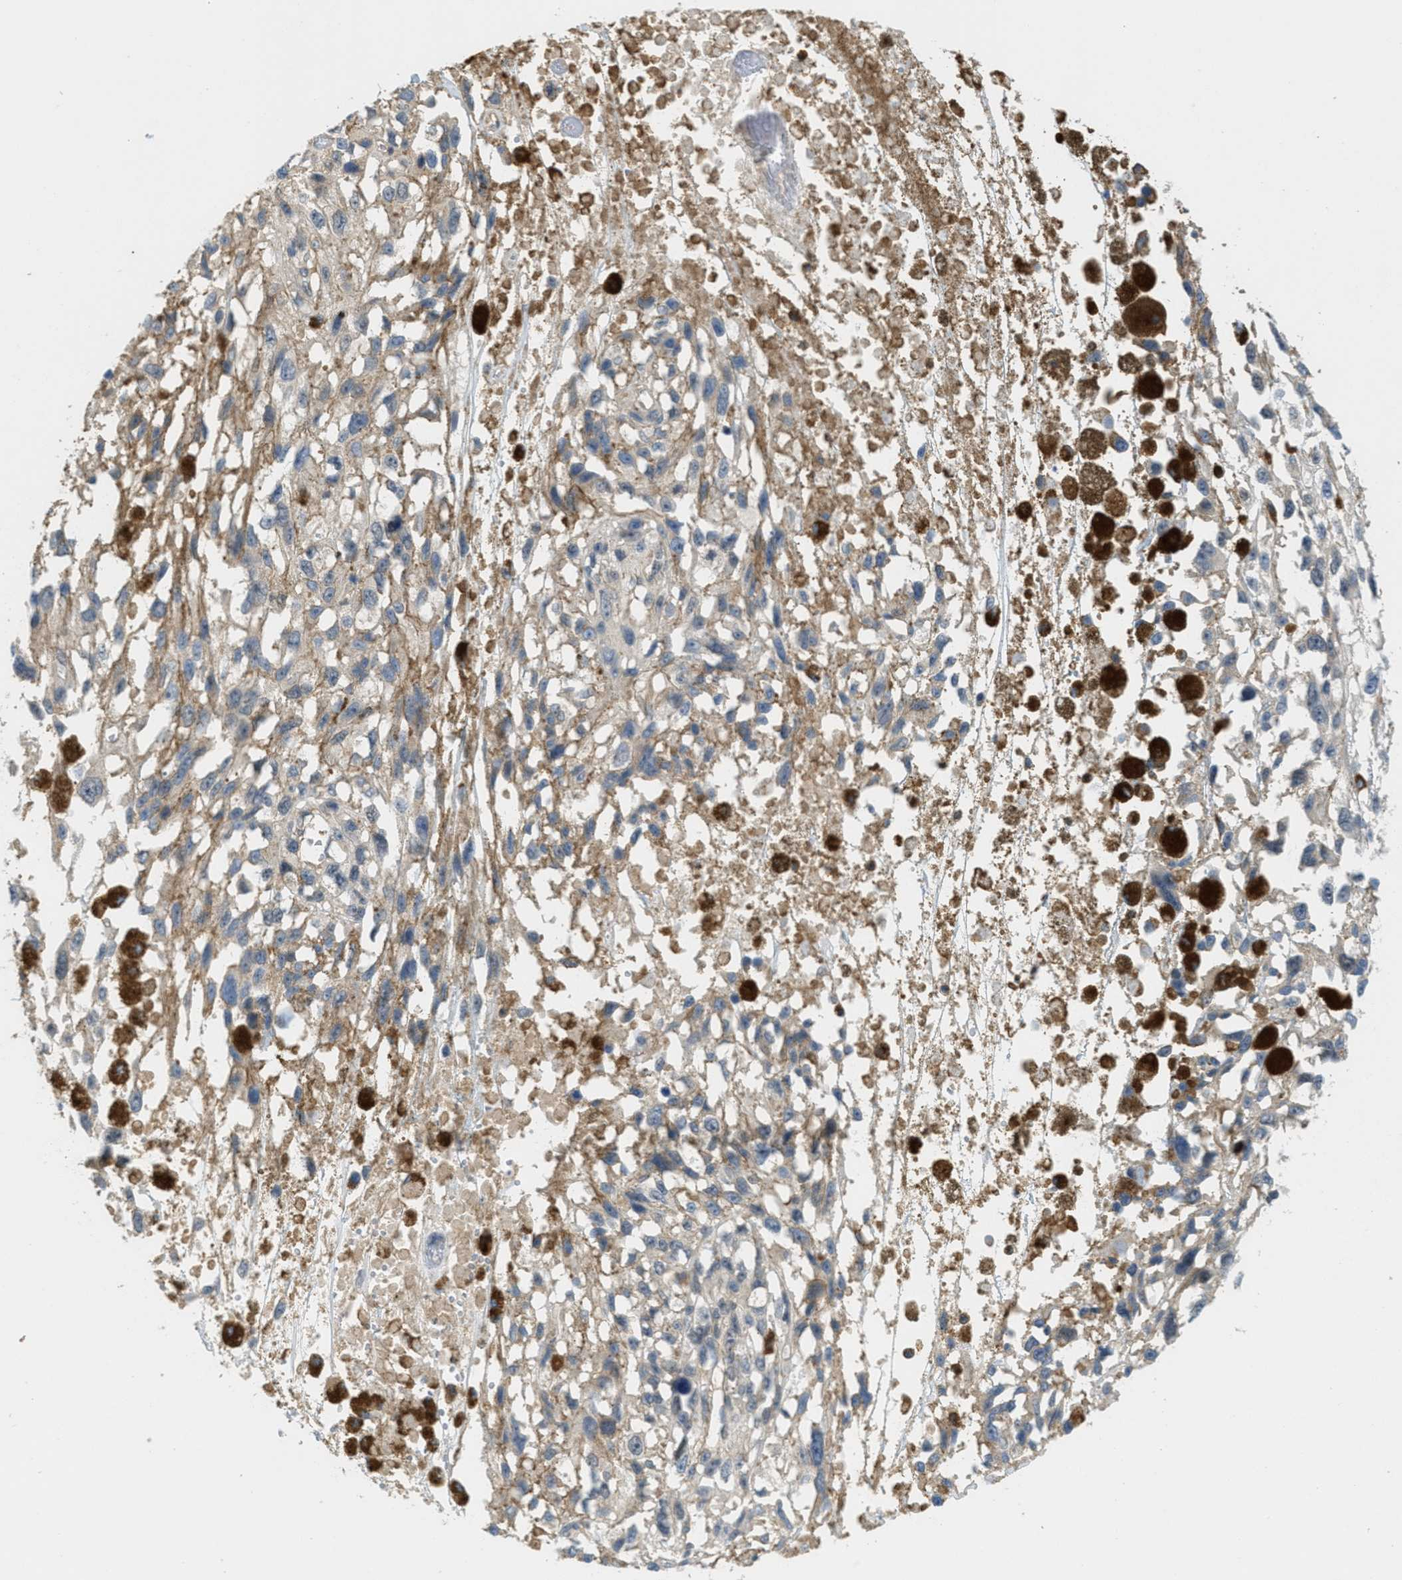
{"staining": {"intensity": "negative", "quantity": "none", "location": "none"}, "tissue": "melanoma", "cell_type": "Tumor cells", "image_type": "cancer", "snomed": [{"axis": "morphology", "description": "Malignant melanoma, Metastatic site"}, {"axis": "topography", "description": "Lymph node"}], "caption": "This micrograph is of malignant melanoma (metastatic site) stained with immunohistochemistry (IHC) to label a protein in brown with the nuclei are counter-stained blue. There is no expression in tumor cells.", "gene": "GRIK2", "patient": {"sex": "male", "age": 59}}